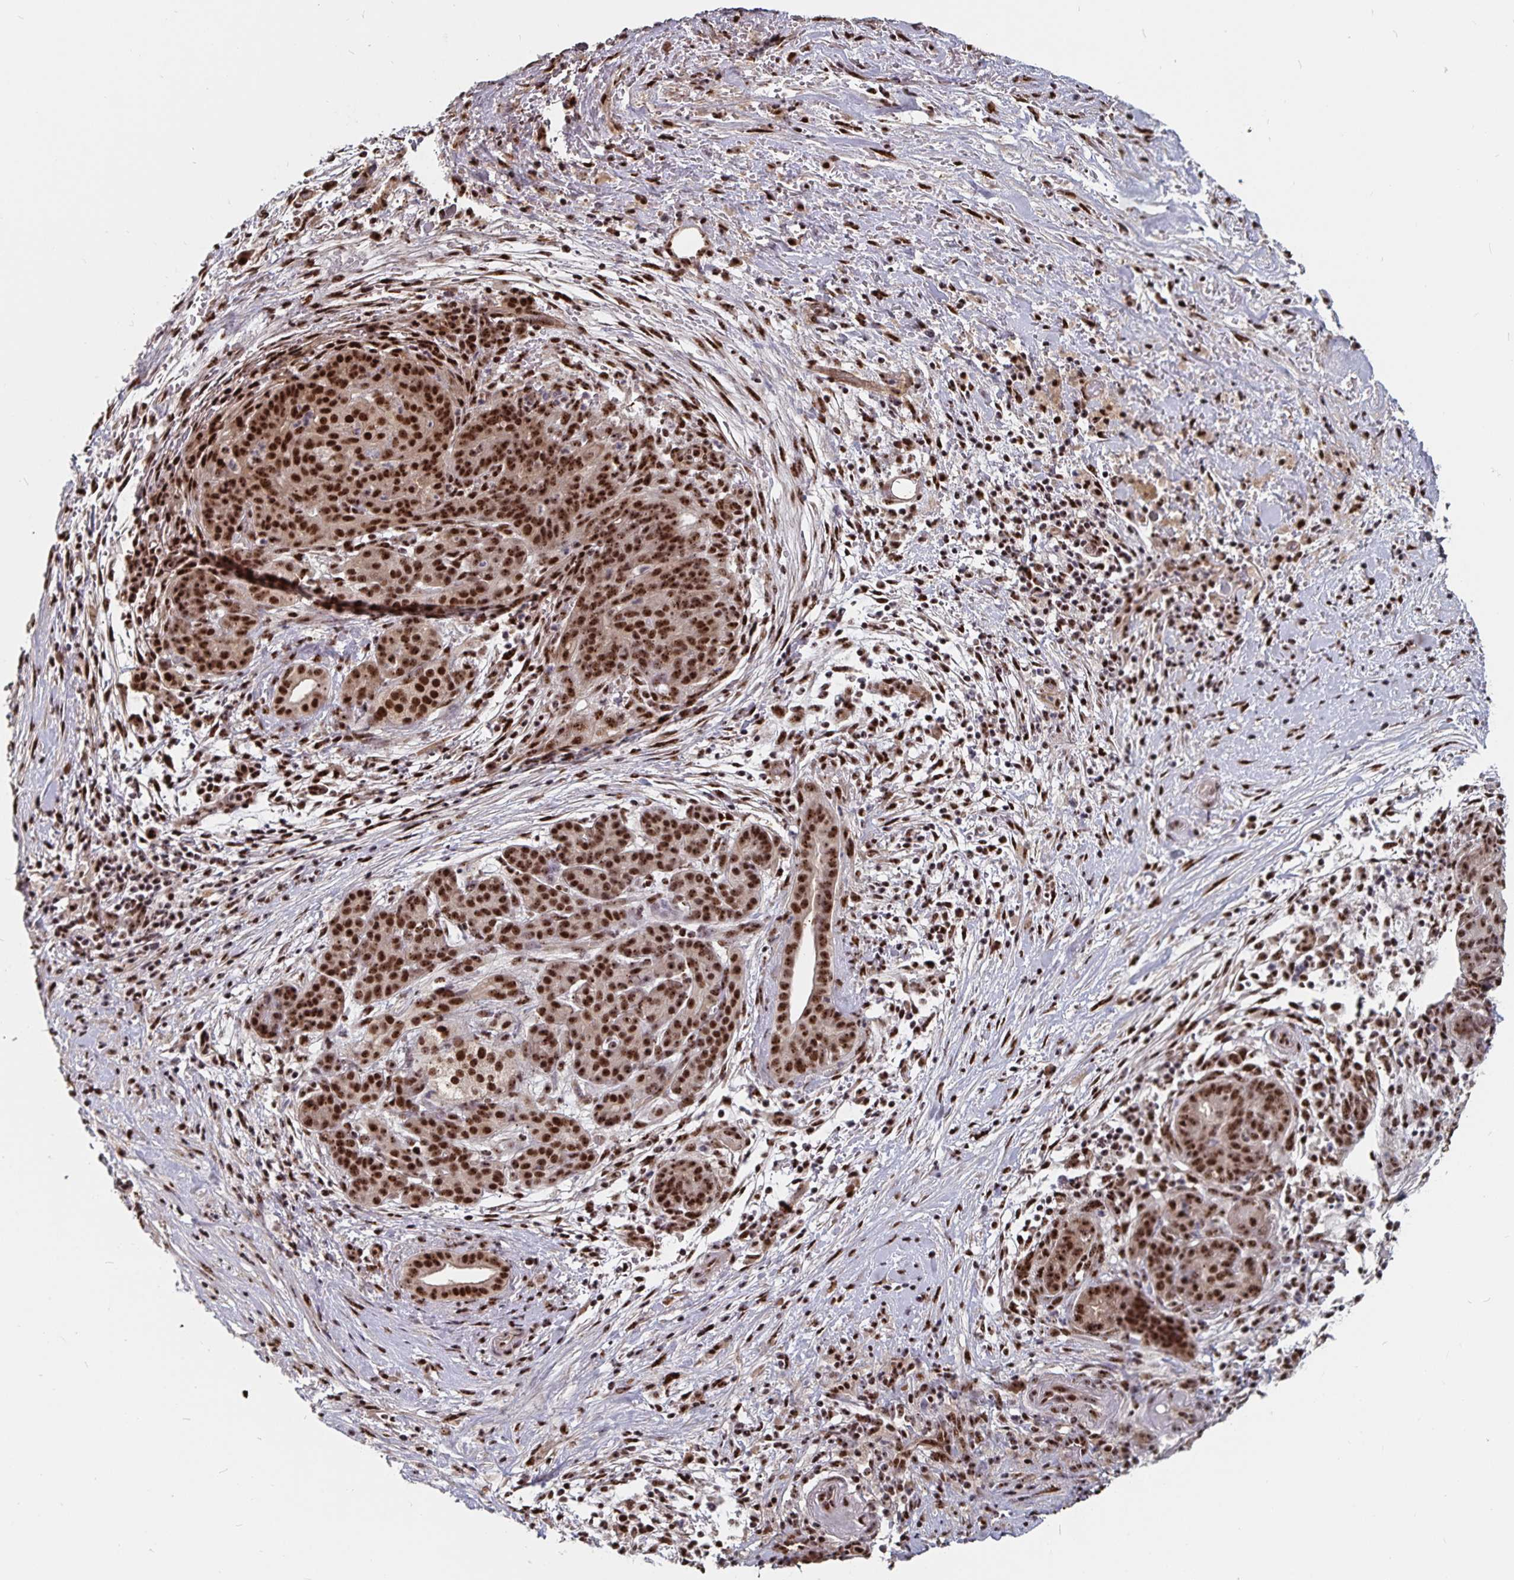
{"staining": {"intensity": "strong", "quantity": ">75%", "location": "nuclear"}, "tissue": "pancreatic cancer", "cell_type": "Tumor cells", "image_type": "cancer", "snomed": [{"axis": "morphology", "description": "Adenocarcinoma, NOS"}, {"axis": "topography", "description": "Pancreas"}], "caption": "Immunohistochemical staining of human pancreatic adenocarcinoma reveals high levels of strong nuclear staining in approximately >75% of tumor cells. (IHC, brightfield microscopy, high magnification).", "gene": "LAS1L", "patient": {"sex": "male", "age": 44}}